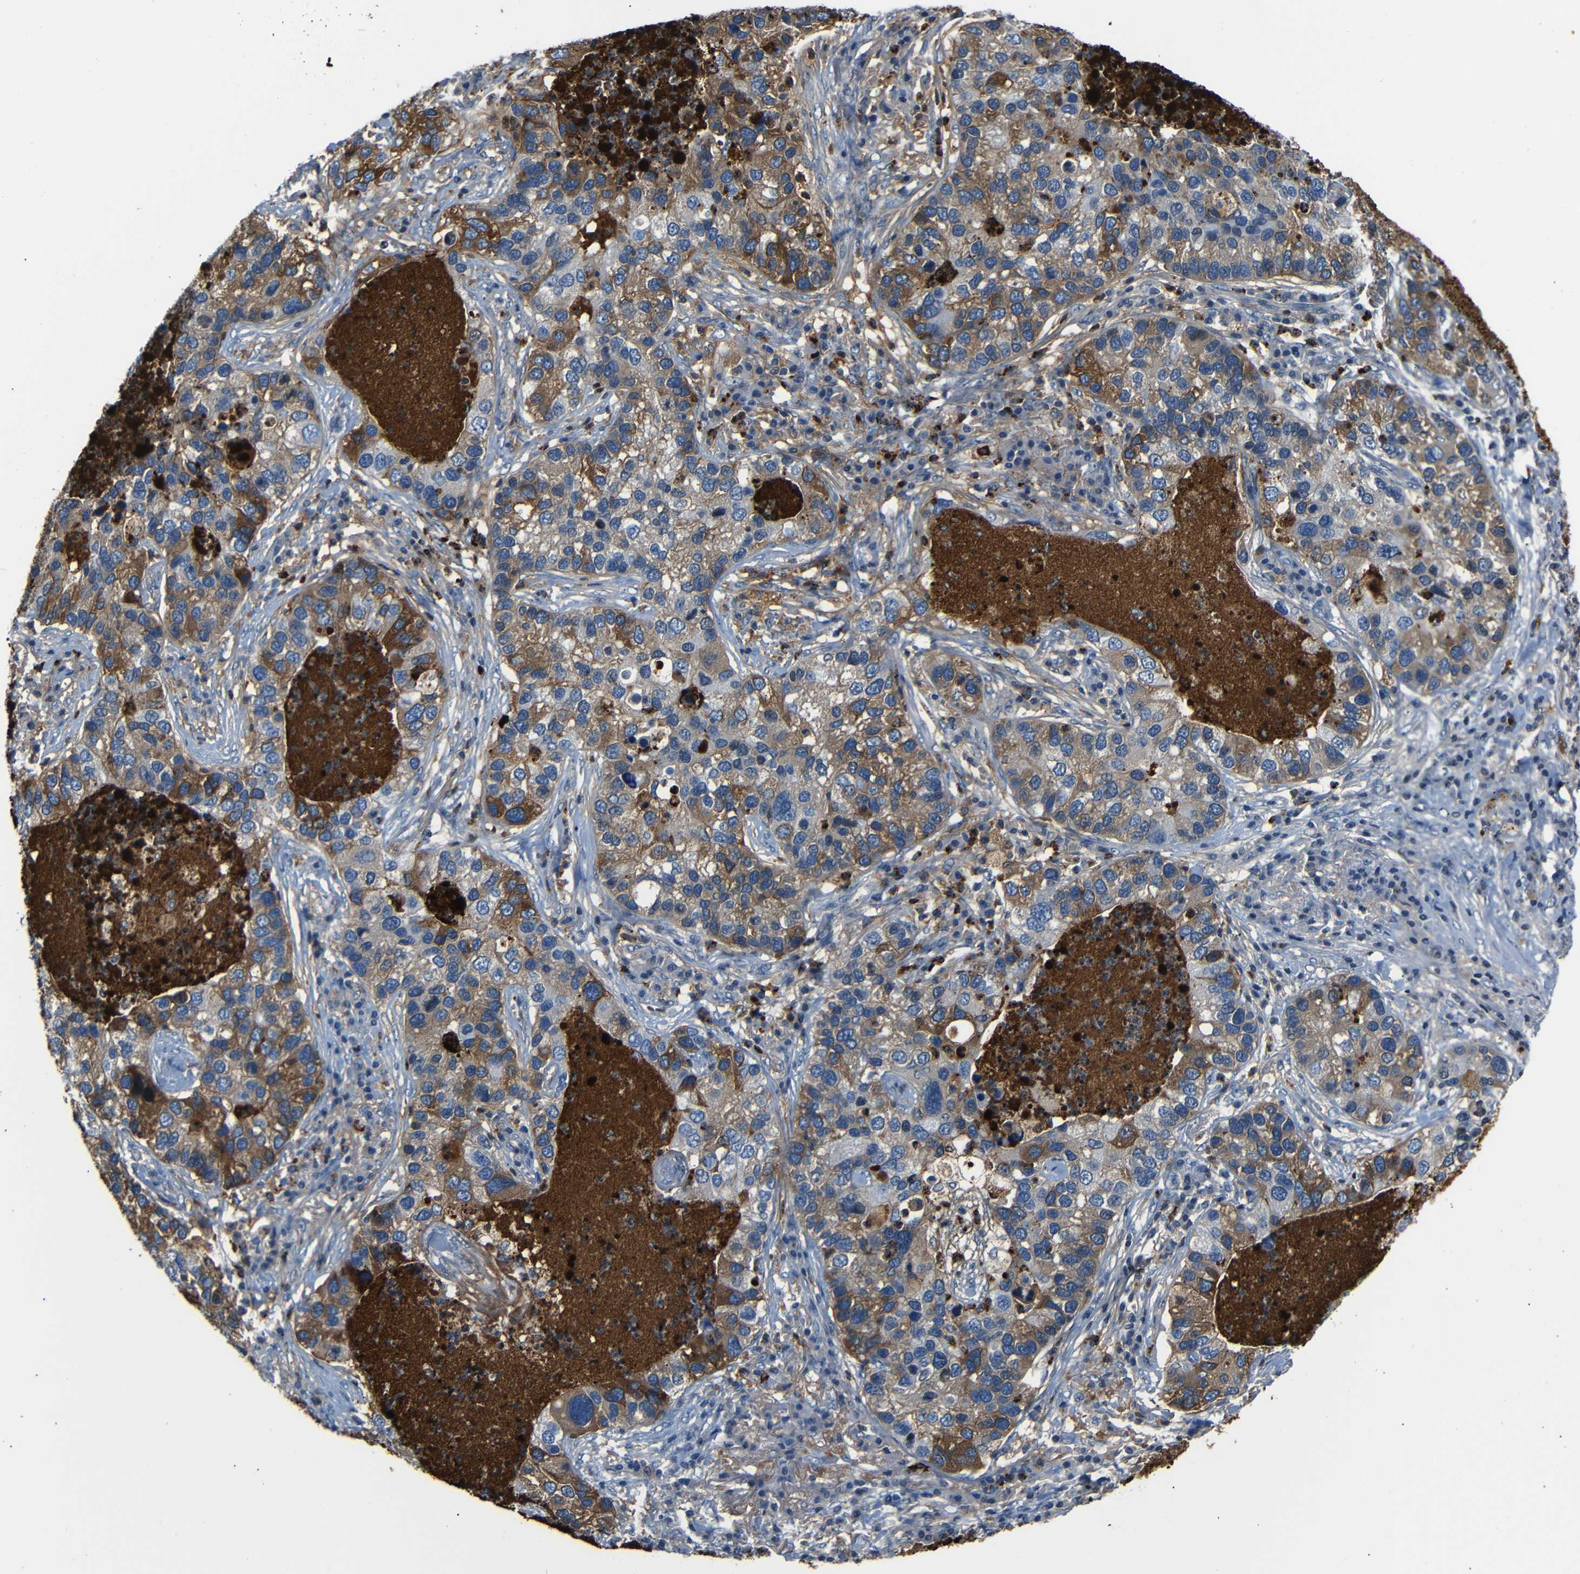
{"staining": {"intensity": "moderate", "quantity": "25%-75%", "location": "cytoplasmic/membranous"}, "tissue": "lung cancer", "cell_type": "Tumor cells", "image_type": "cancer", "snomed": [{"axis": "morphology", "description": "Normal tissue, NOS"}, {"axis": "morphology", "description": "Adenocarcinoma, NOS"}, {"axis": "topography", "description": "Bronchus"}, {"axis": "topography", "description": "Lung"}], "caption": "Adenocarcinoma (lung) stained for a protein (brown) shows moderate cytoplasmic/membranous positive staining in about 25%-75% of tumor cells.", "gene": "SERPINA1", "patient": {"sex": "male", "age": 54}}